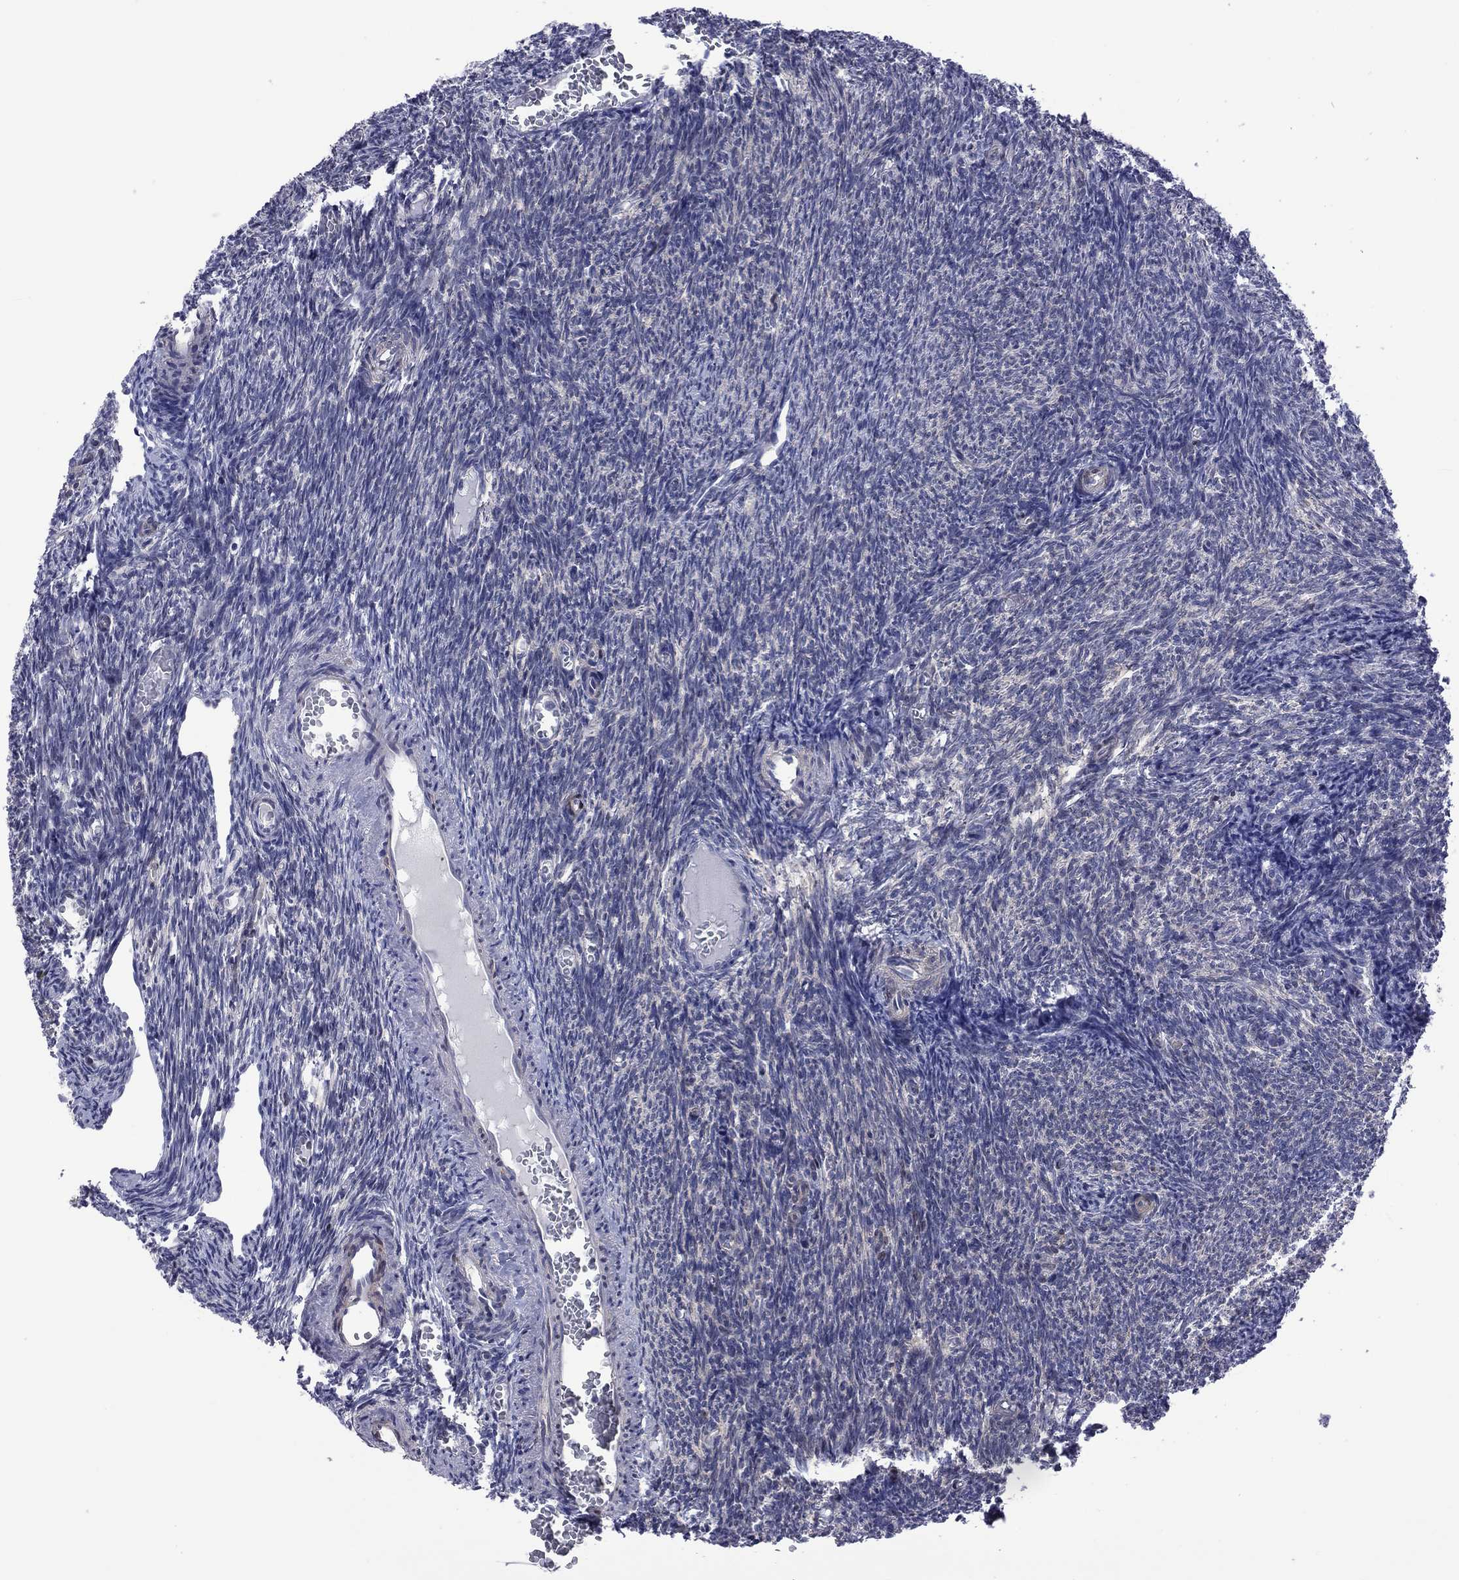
{"staining": {"intensity": "negative", "quantity": "none", "location": "none"}, "tissue": "ovary", "cell_type": "Follicle cells", "image_type": "normal", "snomed": [{"axis": "morphology", "description": "Normal tissue, NOS"}, {"axis": "topography", "description": "Ovary"}], "caption": "The micrograph shows no significant staining in follicle cells of ovary. Nuclei are stained in blue.", "gene": "POU5F2", "patient": {"sex": "female", "age": 39}}